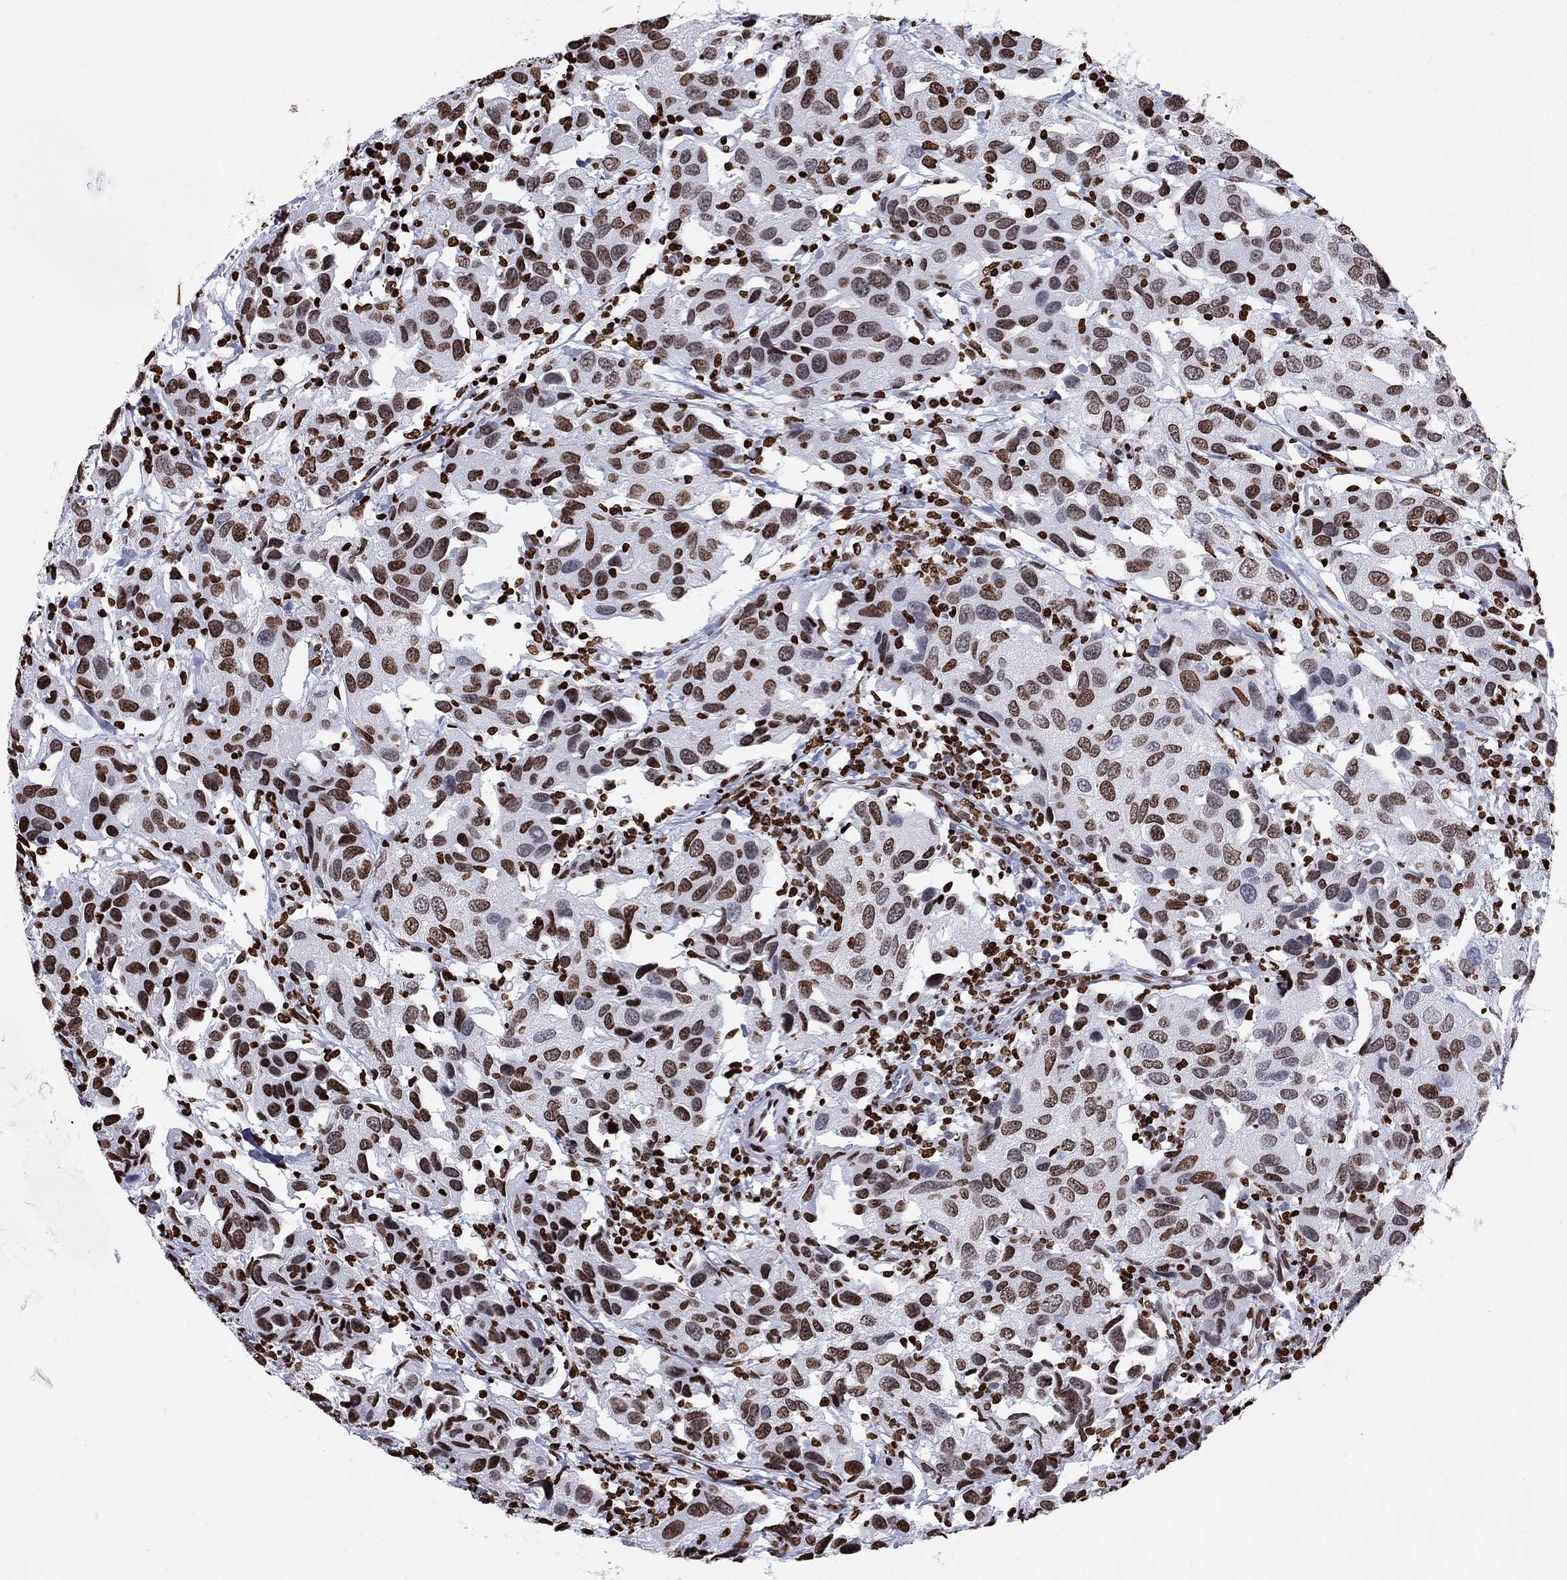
{"staining": {"intensity": "moderate", "quantity": "25%-75%", "location": "nuclear"}, "tissue": "urothelial cancer", "cell_type": "Tumor cells", "image_type": "cancer", "snomed": [{"axis": "morphology", "description": "Urothelial carcinoma, High grade"}, {"axis": "topography", "description": "Urinary bladder"}], "caption": "There is medium levels of moderate nuclear expression in tumor cells of urothelial carcinoma (high-grade), as demonstrated by immunohistochemical staining (brown color).", "gene": "H1-5", "patient": {"sex": "male", "age": 79}}